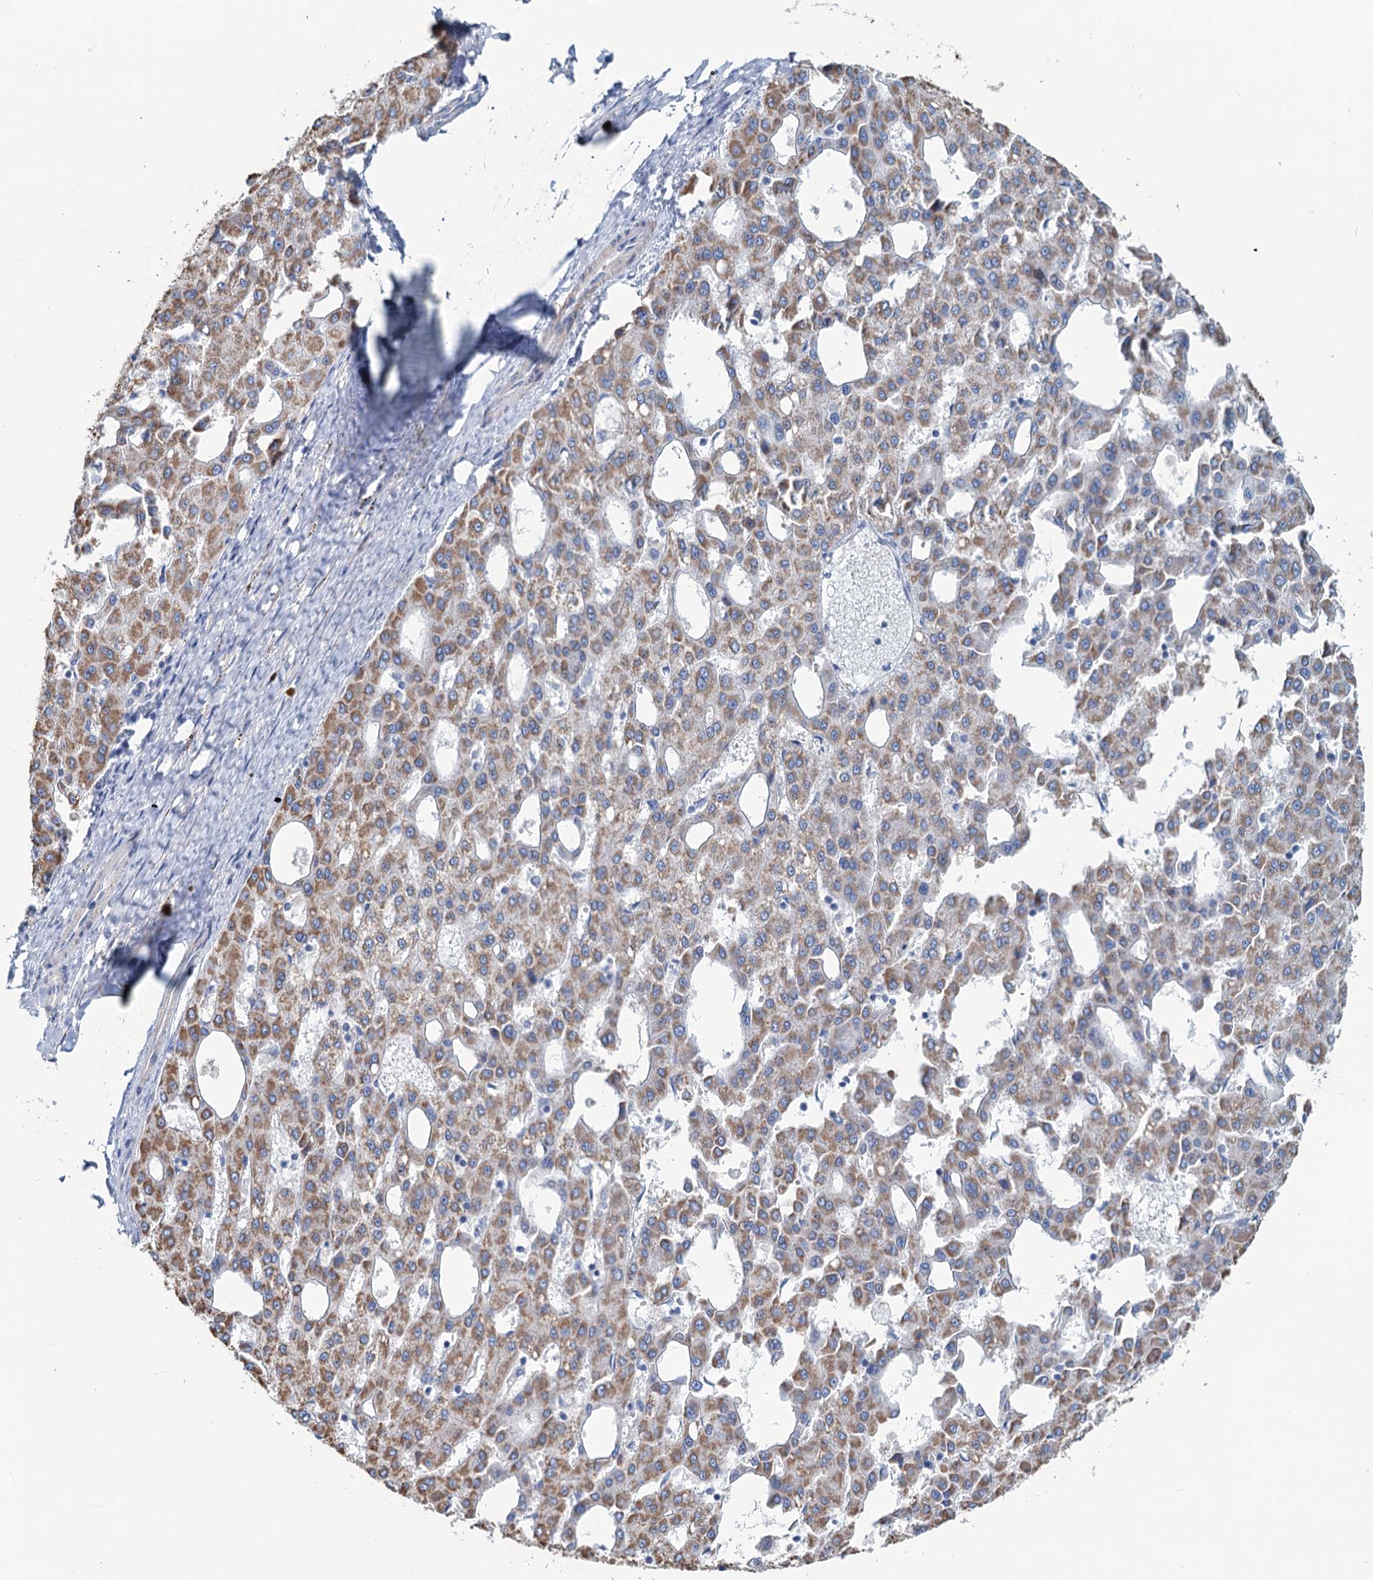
{"staining": {"intensity": "moderate", "quantity": ">75%", "location": "cytoplasmic/membranous"}, "tissue": "liver cancer", "cell_type": "Tumor cells", "image_type": "cancer", "snomed": [{"axis": "morphology", "description": "Carcinoma, Hepatocellular, NOS"}, {"axis": "topography", "description": "Liver"}], "caption": "The micrograph exhibits staining of hepatocellular carcinoma (liver), revealing moderate cytoplasmic/membranous protein staining (brown color) within tumor cells. (Stains: DAB in brown, nuclei in blue, Microscopy: brightfield microscopy at high magnification).", "gene": "SLC1A3", "patient": {"sex": "male", "age": 47}}